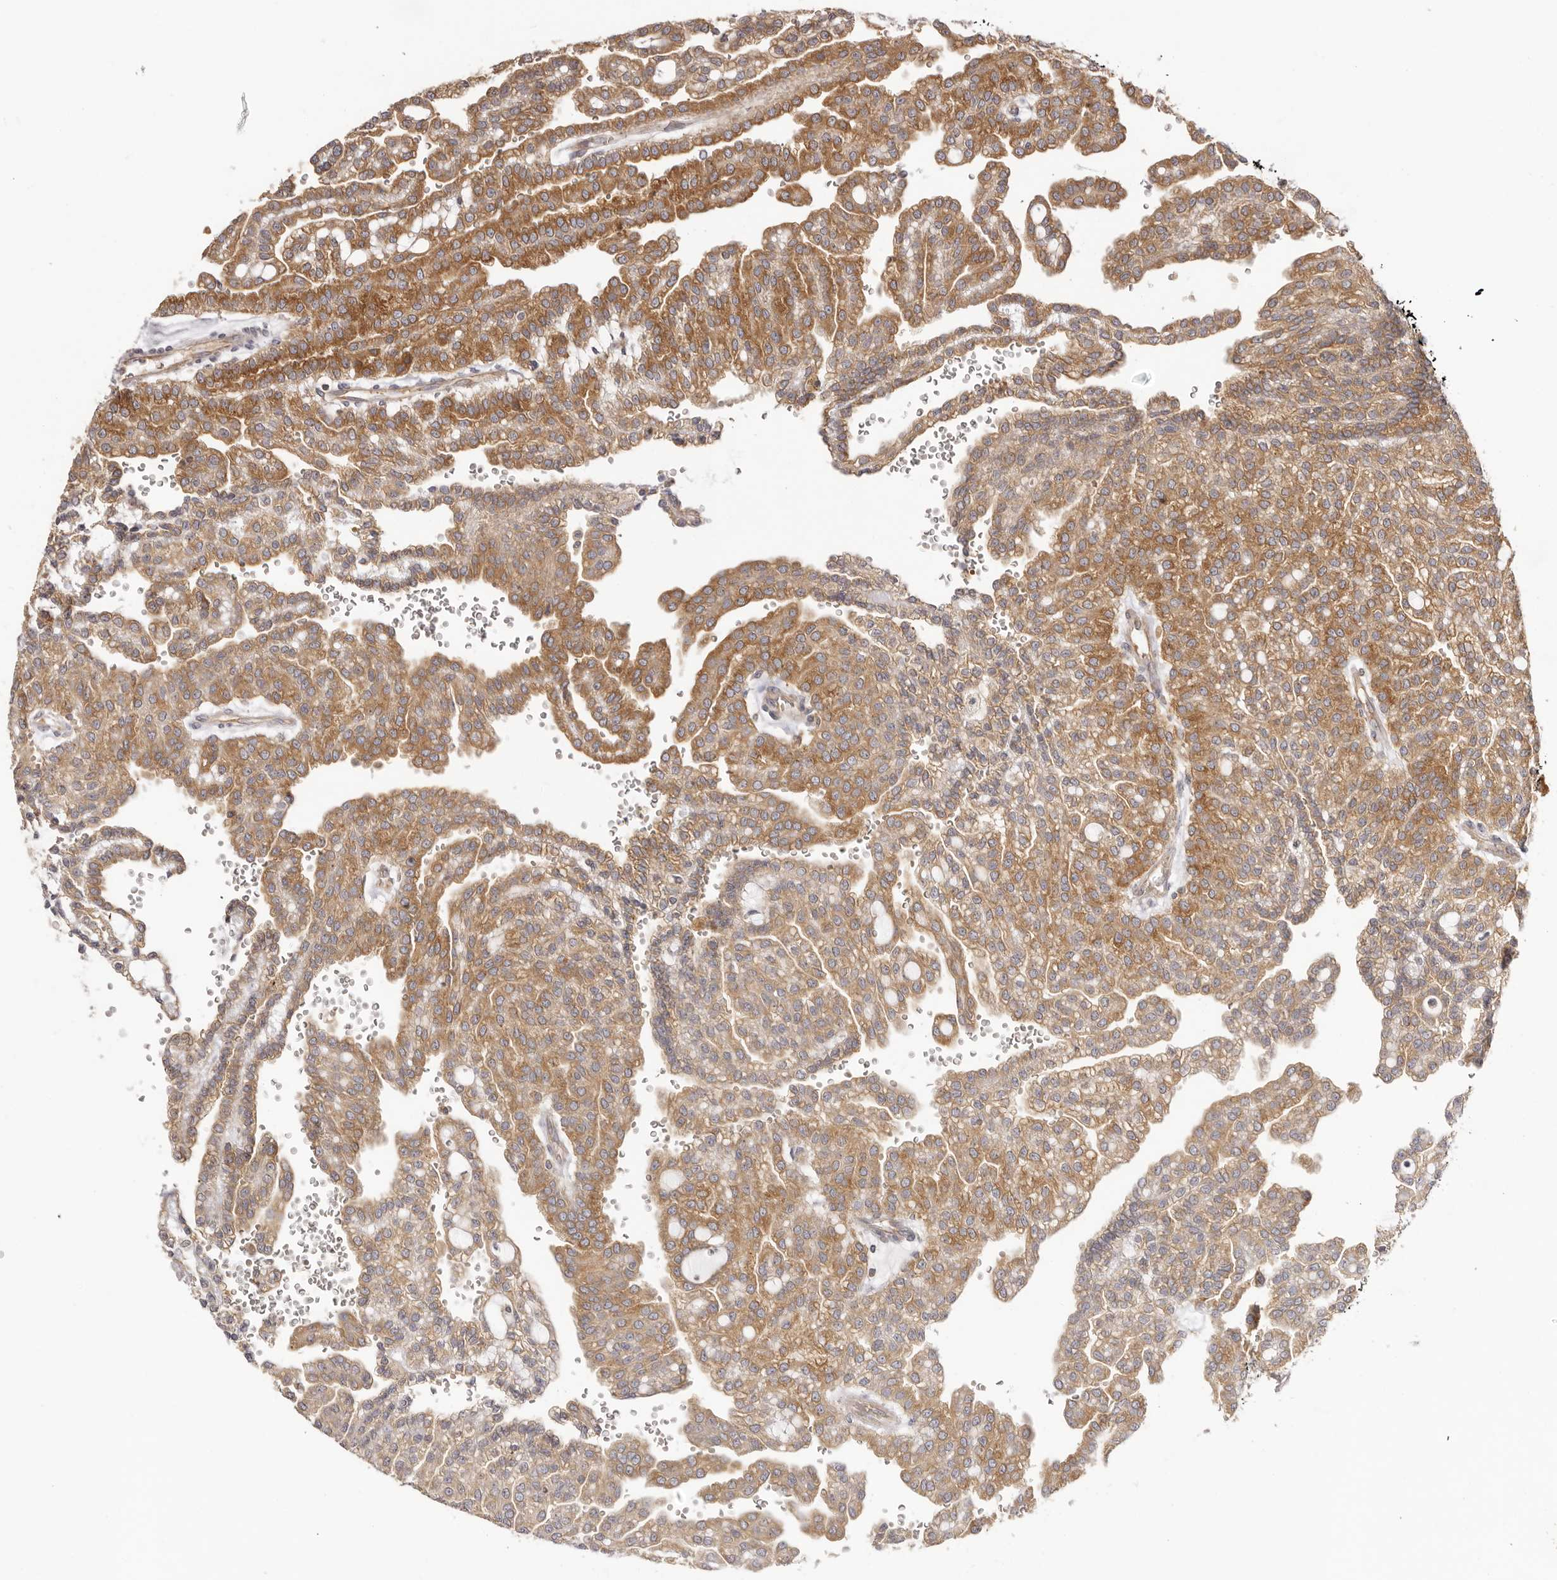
{"staining": {"intensity": "moderate", "quantity": ">75%", "location": "cytoplasmic/membranous"}, "tissue": "renal cancer", "cell_type": "Tumor cells", "image_type": "cancer", "snomed": [{"axis": "morphology", "description": "Adenocarcinoma, NOS"}, {"axis": "topography", "description": "Kidney"}], "caption": "Immunohistochemistry of renal adenocarcinoma exhibits medium levels of moderate cytoplasmic/membranous expression in approximately >75% of tumor cells.", "gene": "EEF1E1", "patient": {"sex": "male", "age": 63}}